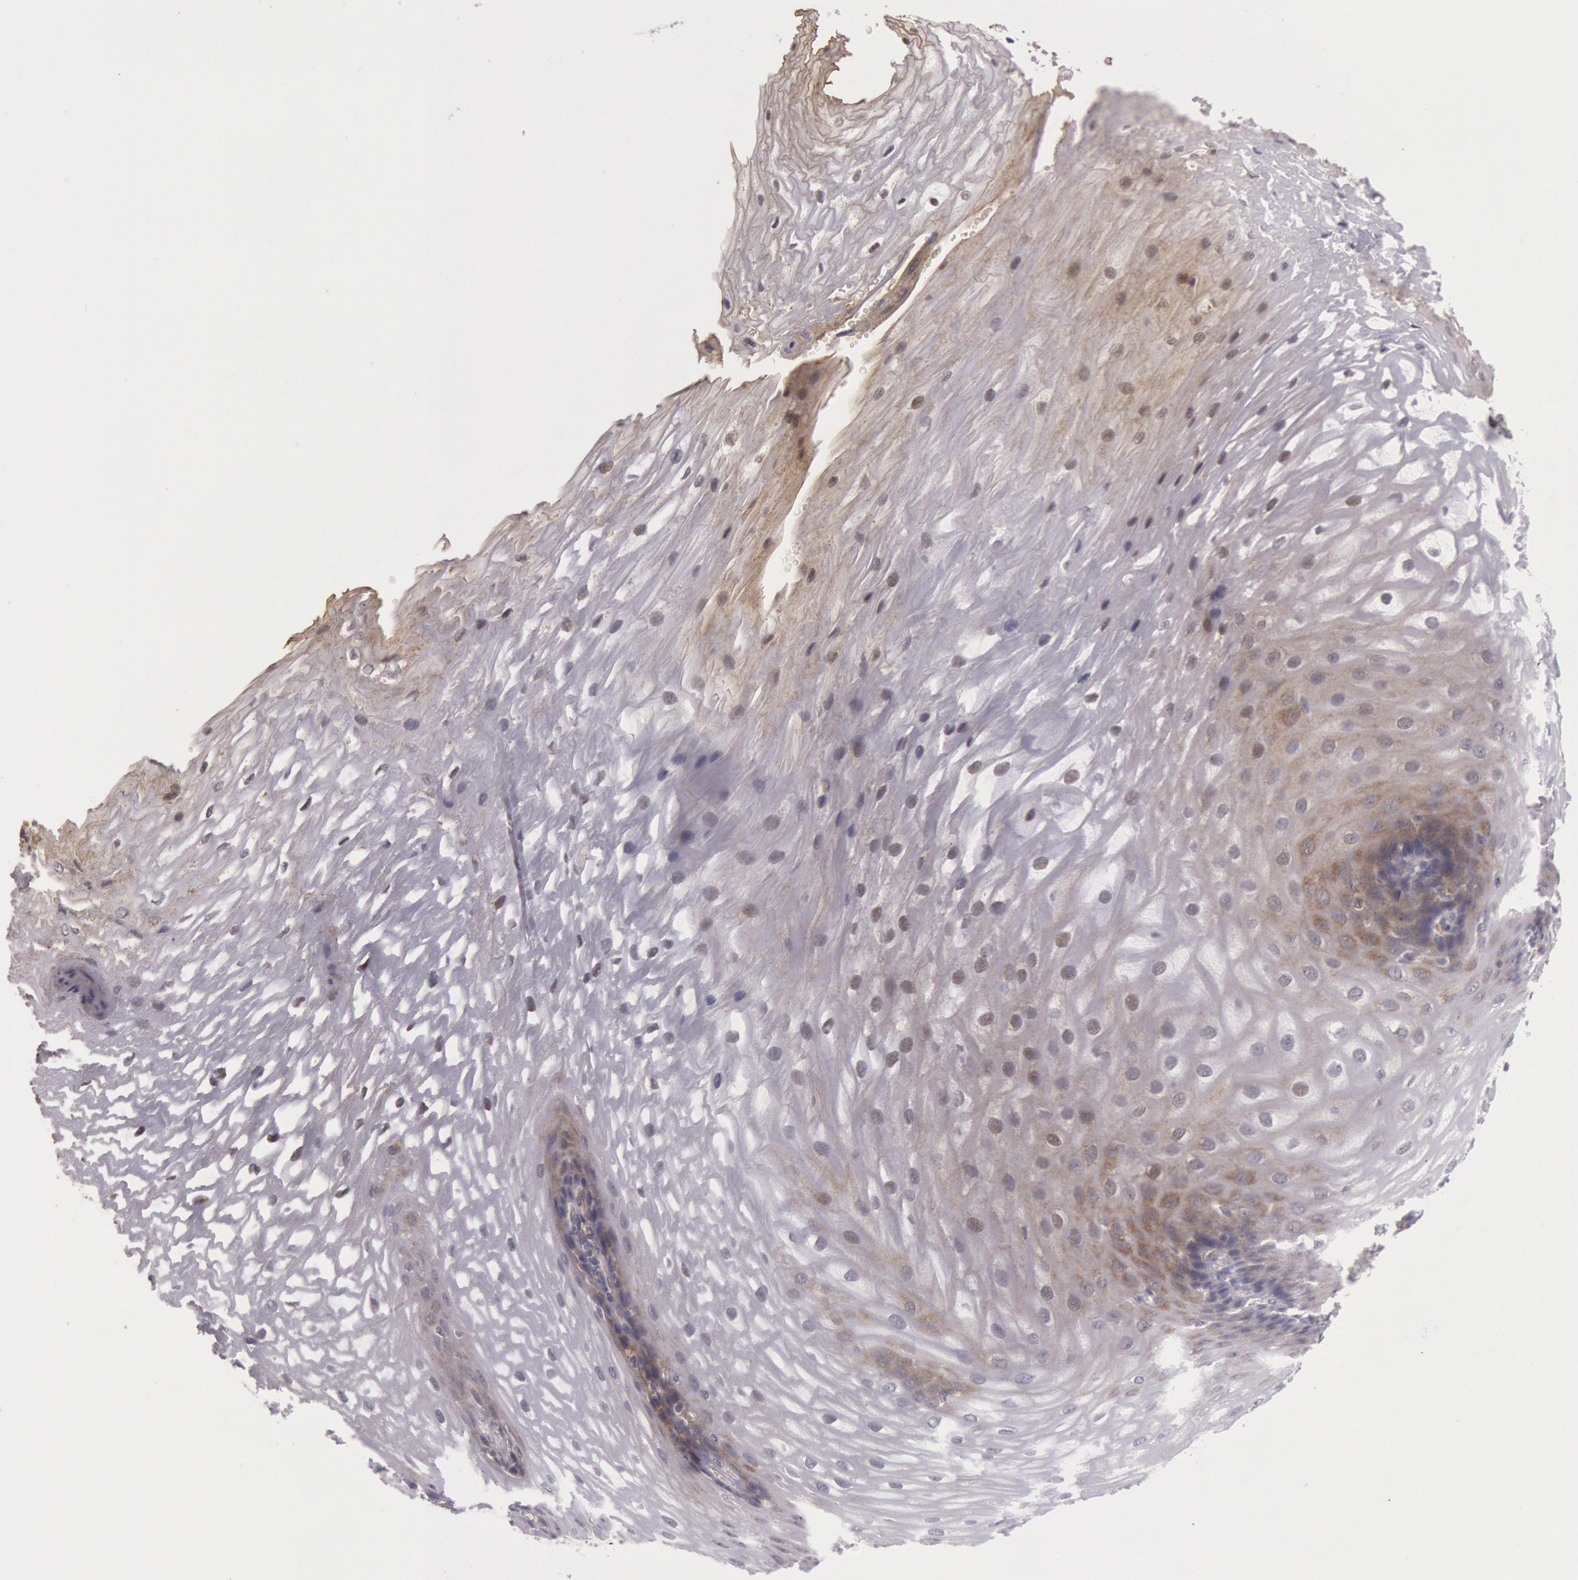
{"staining": {"intensity": "weak", "quantity": "25%-75%", "location": "cytoplasmic/membranous"}, "tissue": "esophagus", "cell_type": "Squamous epithelial cells", "image_type": "normal", "snomed": [{"axis": "morphology", "description": "Normal tissue, NOS"}, {"axis": "morphology", "description": "Adenocarcinoma, NOS"}, {"axis": "topography", "description": "Esophagus"}, {"axis": "topography", "description": "Stomach"}], "caption": "DAB (3,3'-diaminobenzidine) immunohistochemical staining of benign human esophagus demonstrates weak cytoplasmic/membranous protein positivity in approximately 25%-75% of squamous epithelial cells.", "gene": "TRIB2", "patient": {"sex": "male", "age": 62}}